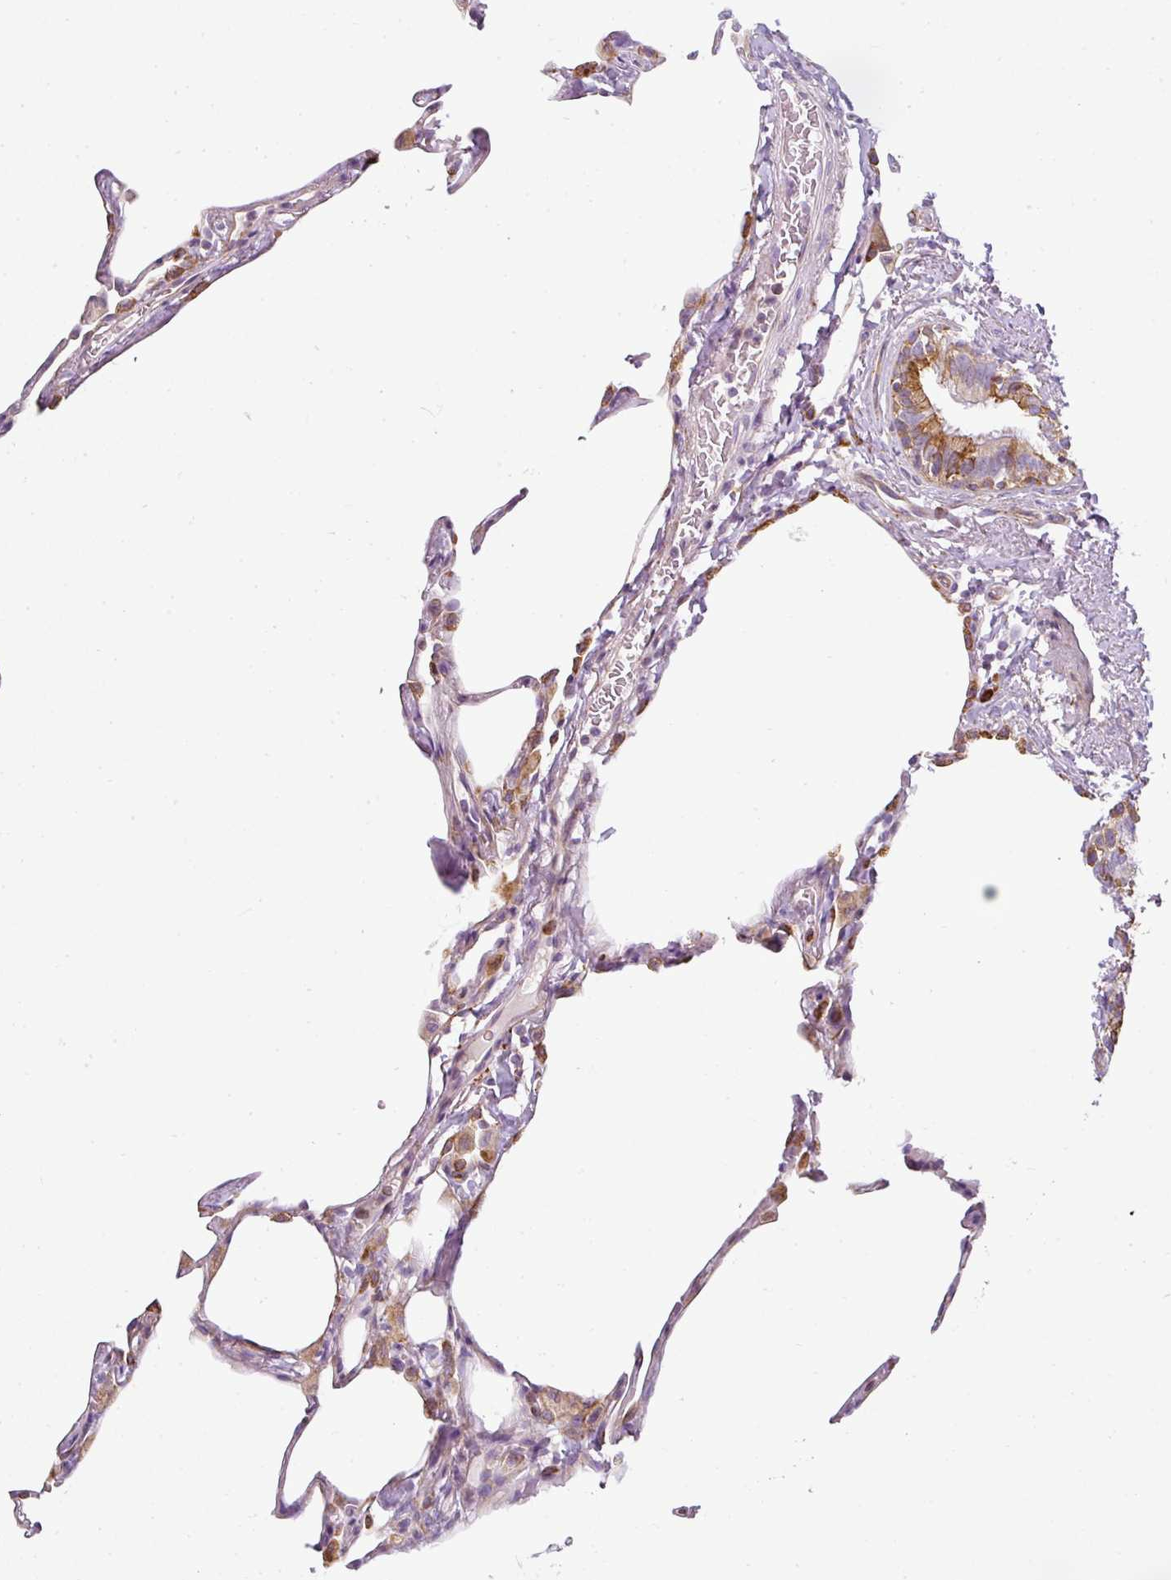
{"staining": {"intensity": "strong", "quantity": "<25%", "location": "cytoplasmic/membranous"}, "tissue": "lung", "cell_type": "Alveolar cells", "image_type": "normal", "snomed": [{"axis": "morphology", "description": "Normal tissue, NOS"}, {"axis": "topography", "description": "Lung"}], "caption": "DAB immunohistochemical staining of unremarkable lung shows strong cytoplasmic/membranous protein expression in approximately <25% of alveolar cells. Nuclei are stained in blue.", "gene": "ANKRD18A", "patient": {"sex": "male", "age": 65}}